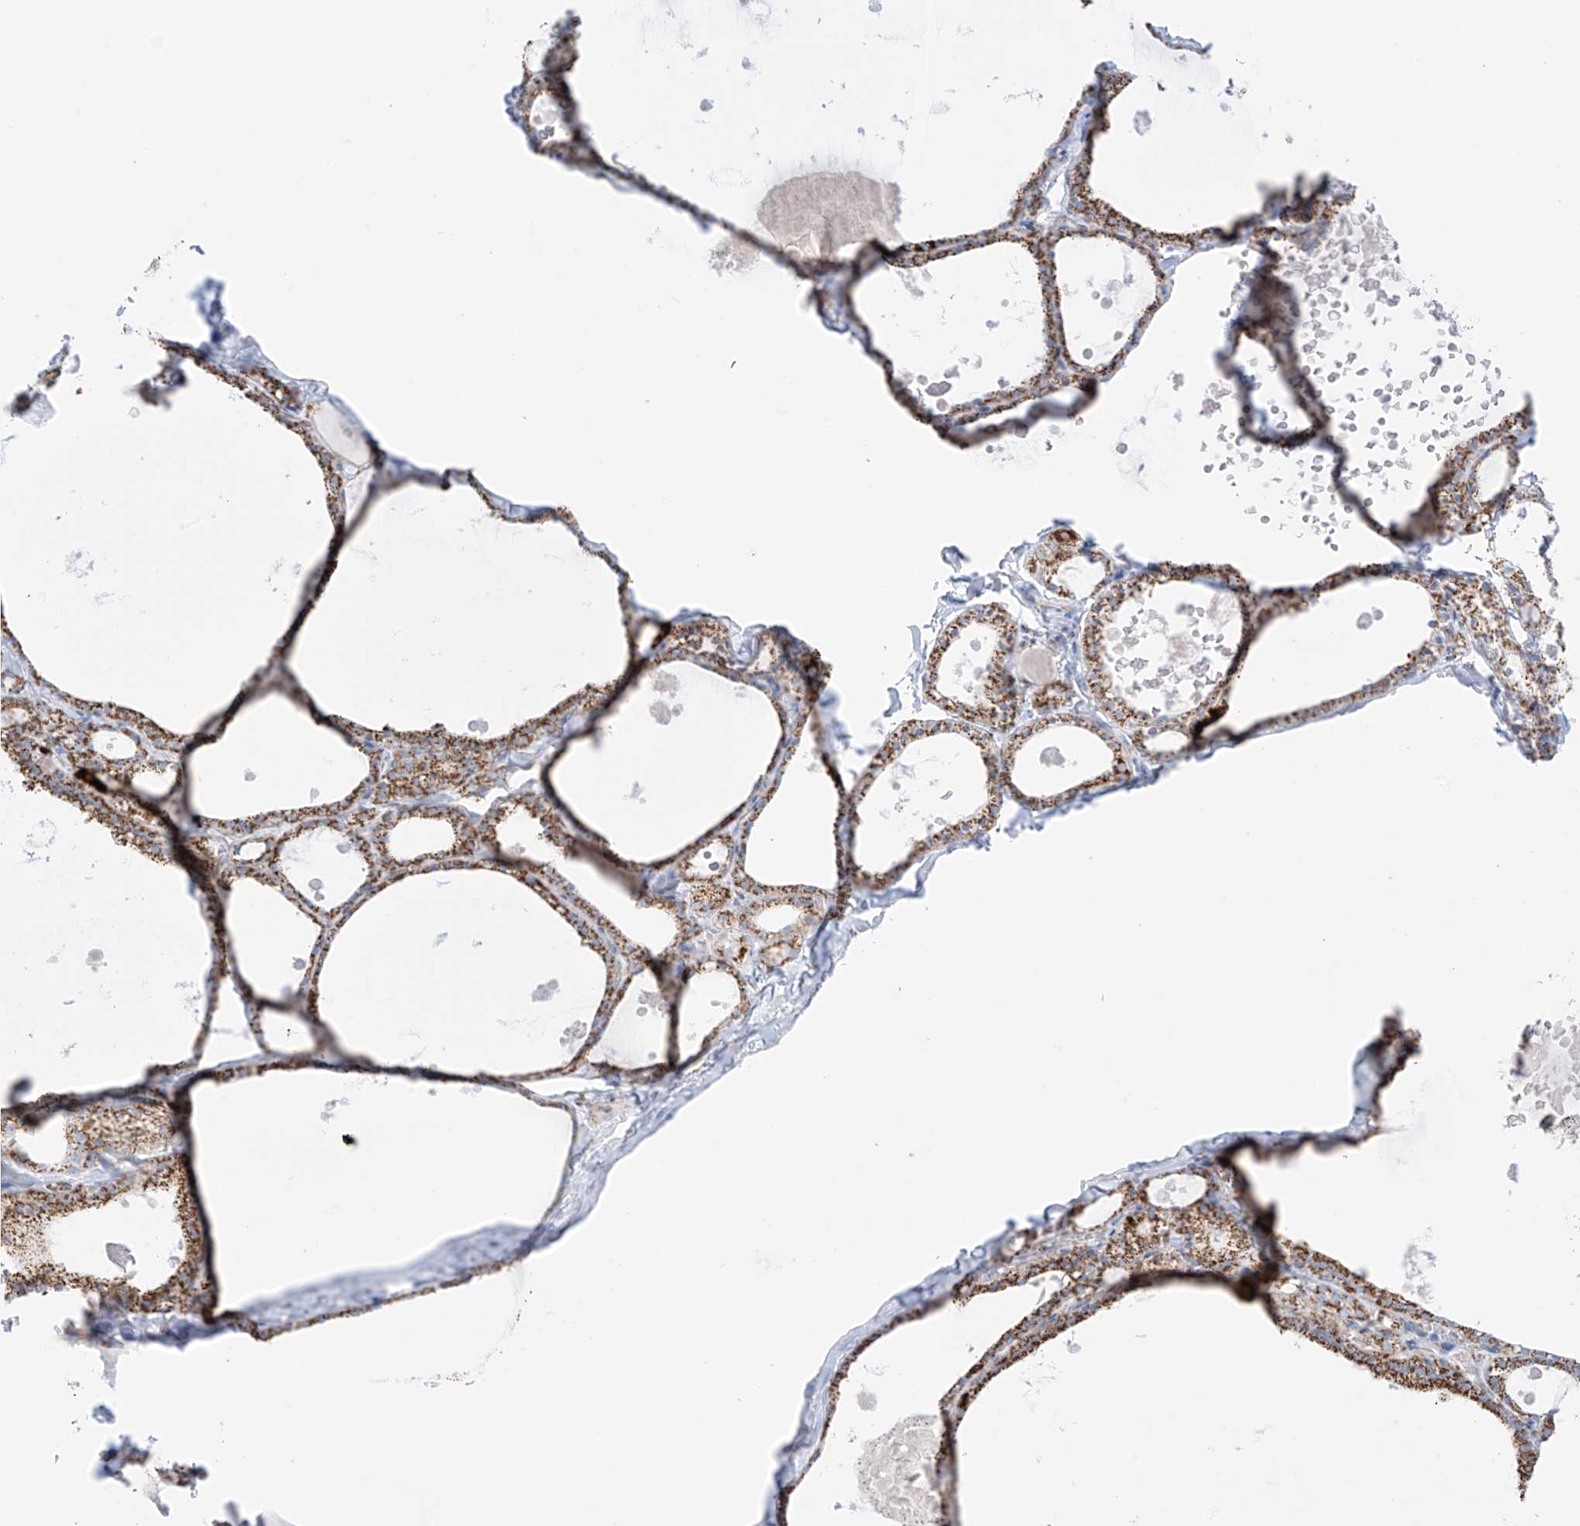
{"staining": {"intensity": "moderate", "quantity": ">75%", "location": "cytoplasmic/membranous"}, "tissue": "thyroid gland", "cell_type": "Glandular cells", "image_type": "normal", "snomed": [{"axis": "morphology", "description": "Normal tissue, NOS"}, {"axis": "topography", "description": "Thyroid gland"}], "caption": "Protein expression by immunohistochemistry (IHC) reveals moderate cytoplasmic/membranous positivity in approximately >75% of glandular cells in unremarkable thyroid gland. The protein of interest is stained brown, and the nuclei are stained in blue (DAB IHC with brightfield microscopy, high magnification).", "gene": "XKR3", "patient": {"sex": "male", "age": 56}}